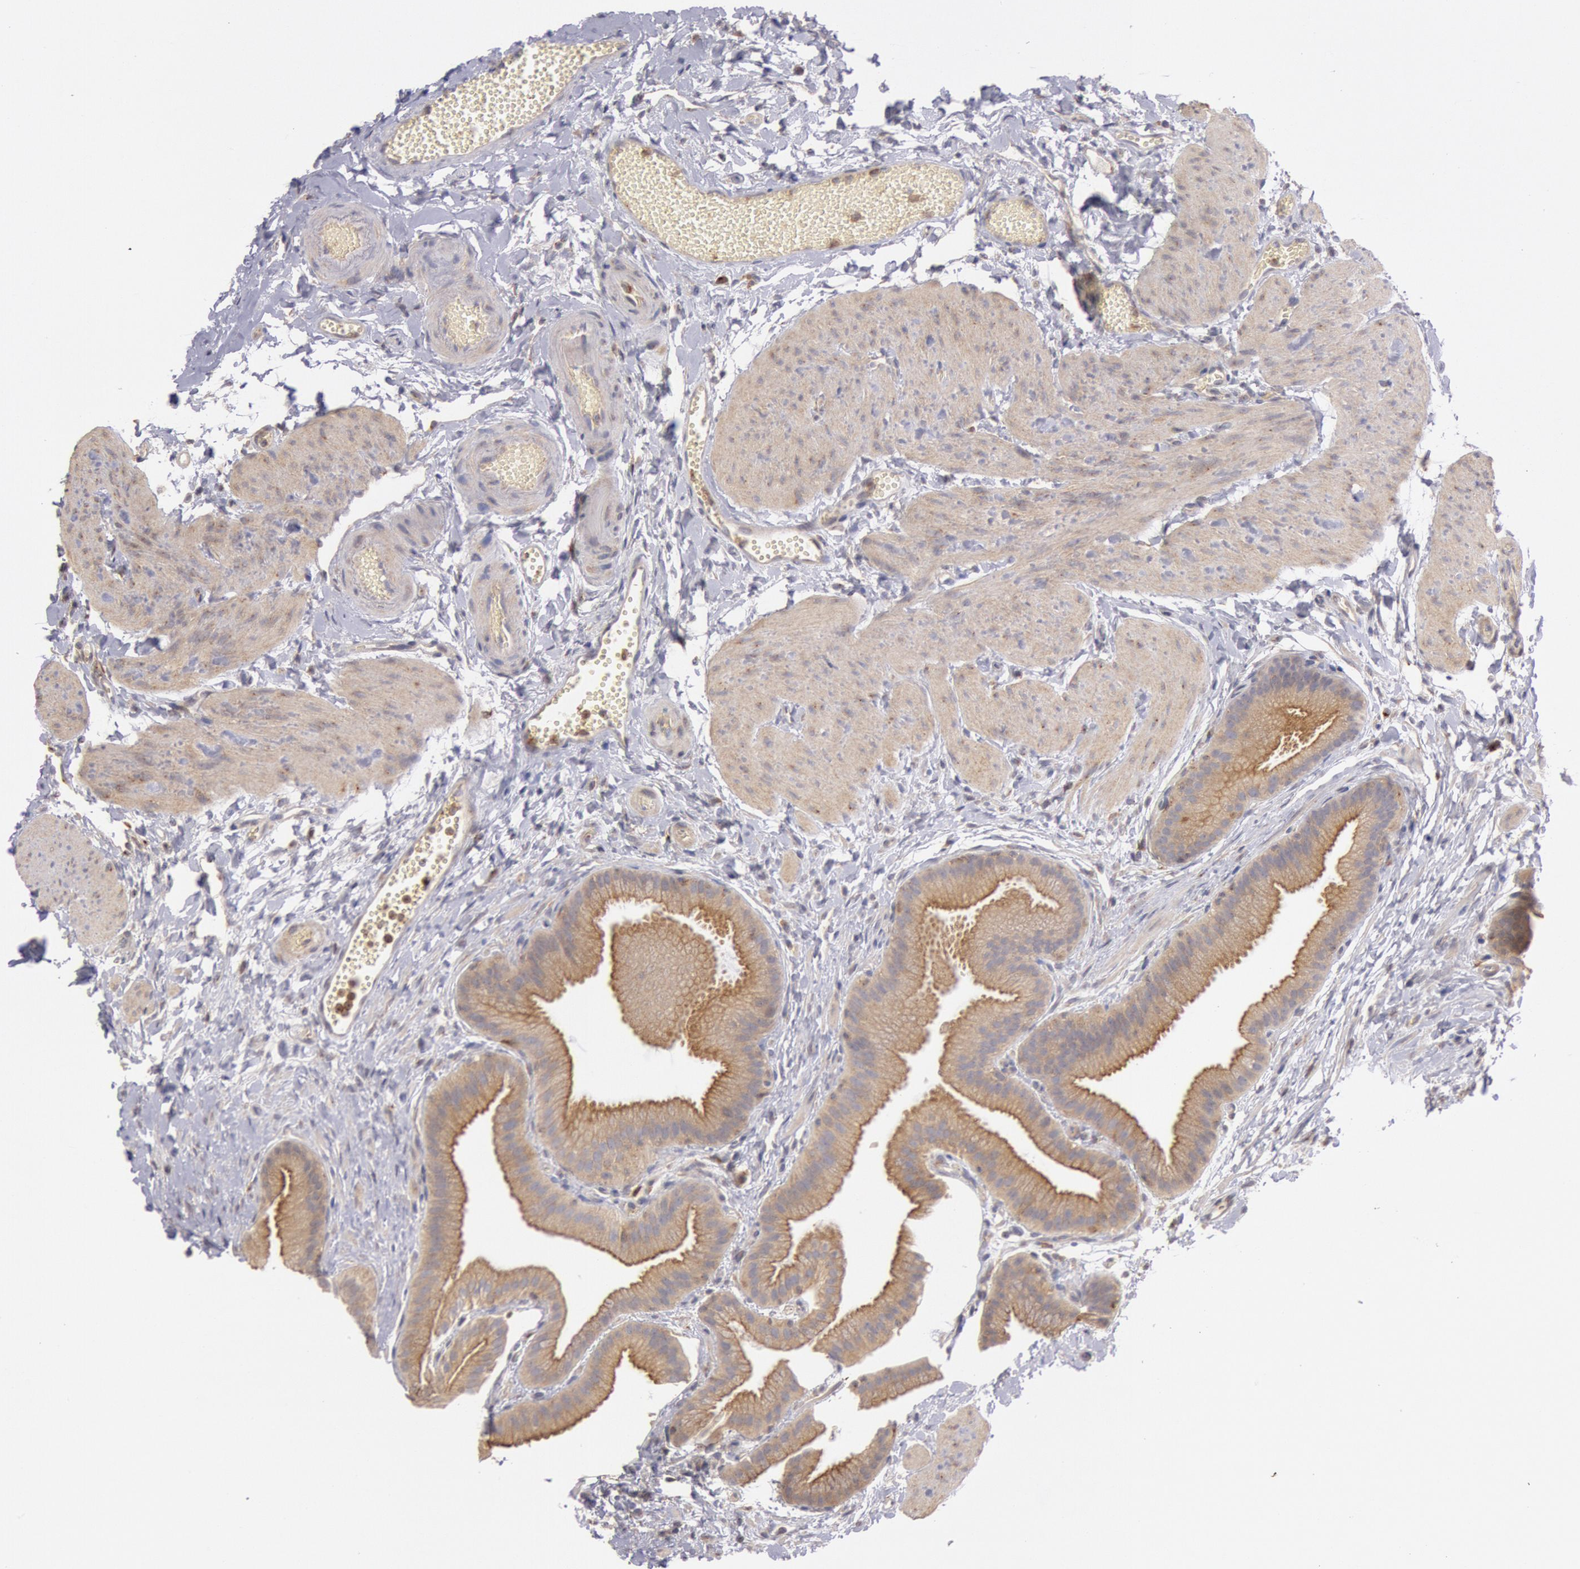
{"staining": {"intensity": "moderate", "quantity": ">75%", "location": "cytoplasmic/membranous"}, "tissue": "gallbladder", "cell_type": "Glandular cells", "image_type": "normal", "snomed": [{"axis": "morphology", "description": "Normal tissue, NOS"}, {"axis": "topography", "description": "Gallbladder"}], "caption": "Immunohistochemistry of benign gallbladder shows medium levels of moderate cytoplasmic/membranous staining in approximately >75% of glandular cells.", "gene": "PLA2G6", "patient": {"sex": "female", "age": 63}}